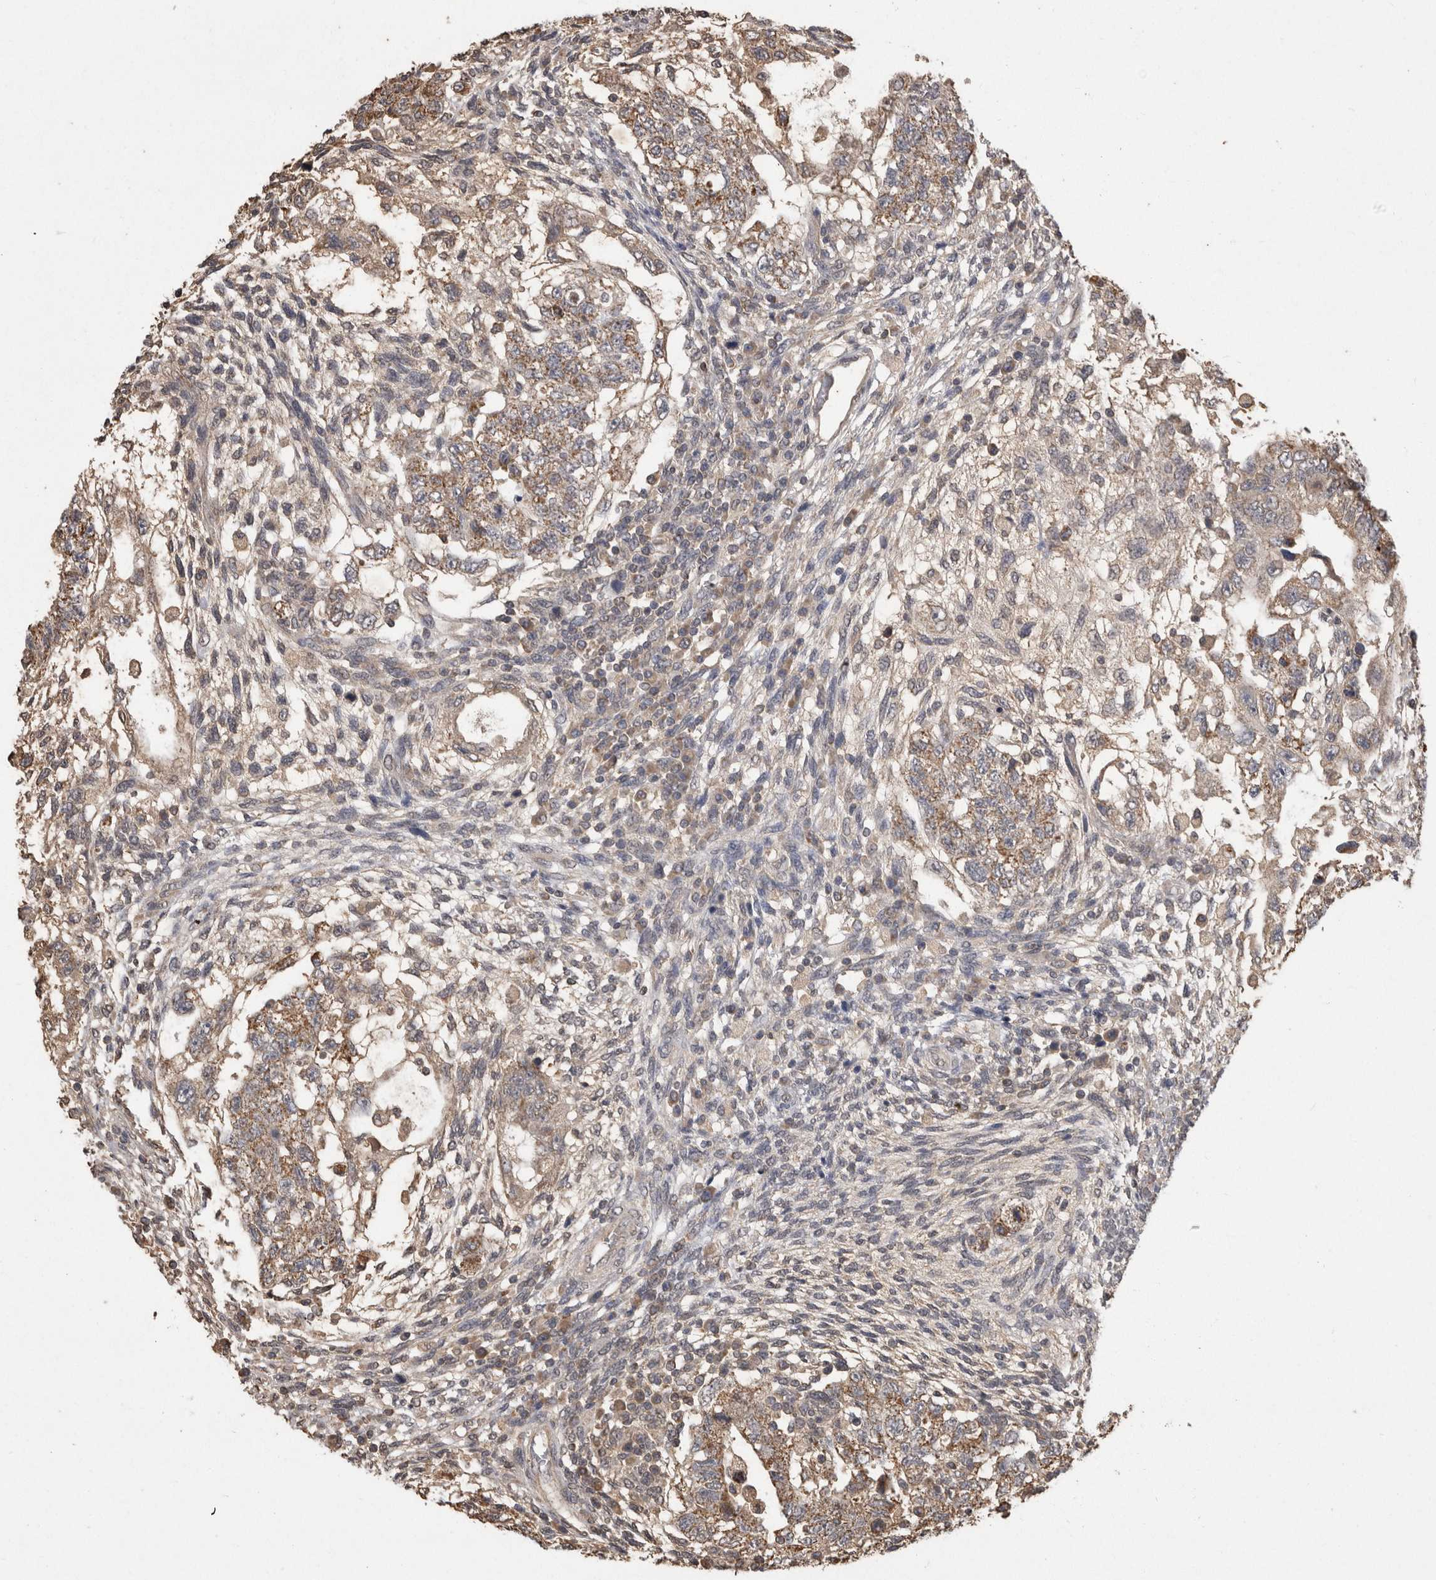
{"staining": {"intensity": "moderate", "quantity": ">75%", "location": "cytoplasmic/membranous"}, "tissue": "testis cancer", "cell_type": "Tumor cells", "image_type": "cancer", "snomed": [{"axis": "morphology", "description": "Normal tissue, NOS"}, {"axis": "morphology", "description": "Carcinoma, Embryonal, NOS"}, {"axis": "topography", "description": "Testis"}], "caption": "Testis embryonal carcinoma tissue exhibits moderate cytoplasmic/membranous staining in about >75% of tumor cells, visualized by immunohistochemistry. Ihc stains the protein of interest in brown and the nuclei are stained blue.", "gene": "PREP", "patient": {"sex": "male", "age": 36}}